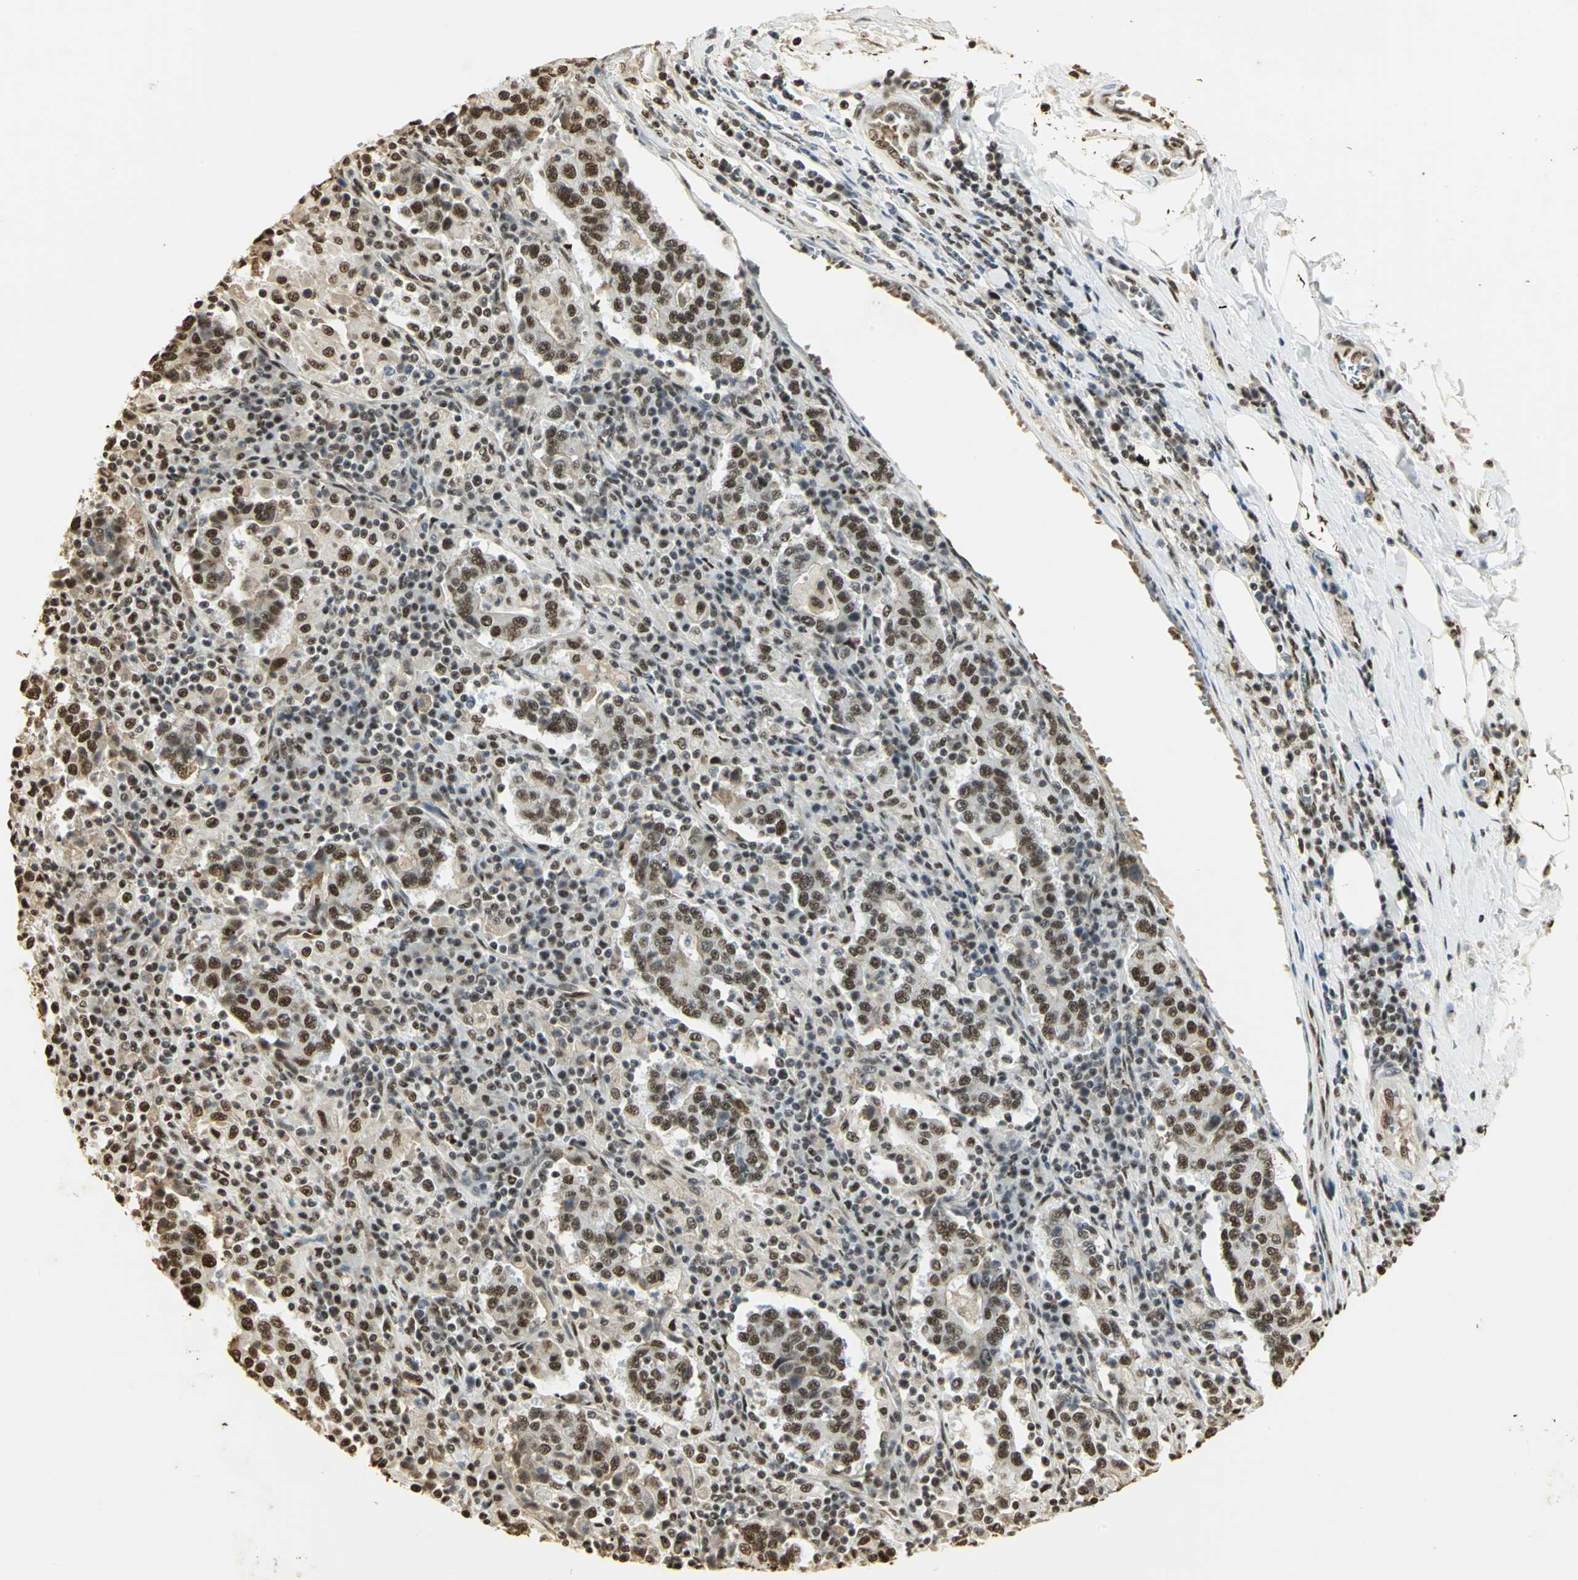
{"staining": {"intensity": "strong", "quantity": ">75%", "location": "nuclear"}, "tissue": "stomach cancer", "cell_type": "Tumor cells", "image_type": "cancer", "snomed": [{"axis": "morphology", "description": "Normal tissue, NOS"}, {"axis": "morphology", "description": "Adenocarcinoma, NOS"}, {"axis": "topography", "description": "Stomach, upper"}, {"axis": "topography", "description": "Stomach"}], "caption": "IHC micrograph of human adenocarcinoma (stomach) stained for a protein (brown), which reveals high levels of strong nuclear positivity in about >75% of tumor cells.", "gene": "SET", "patient": {"sex": "male", "age": 59}}